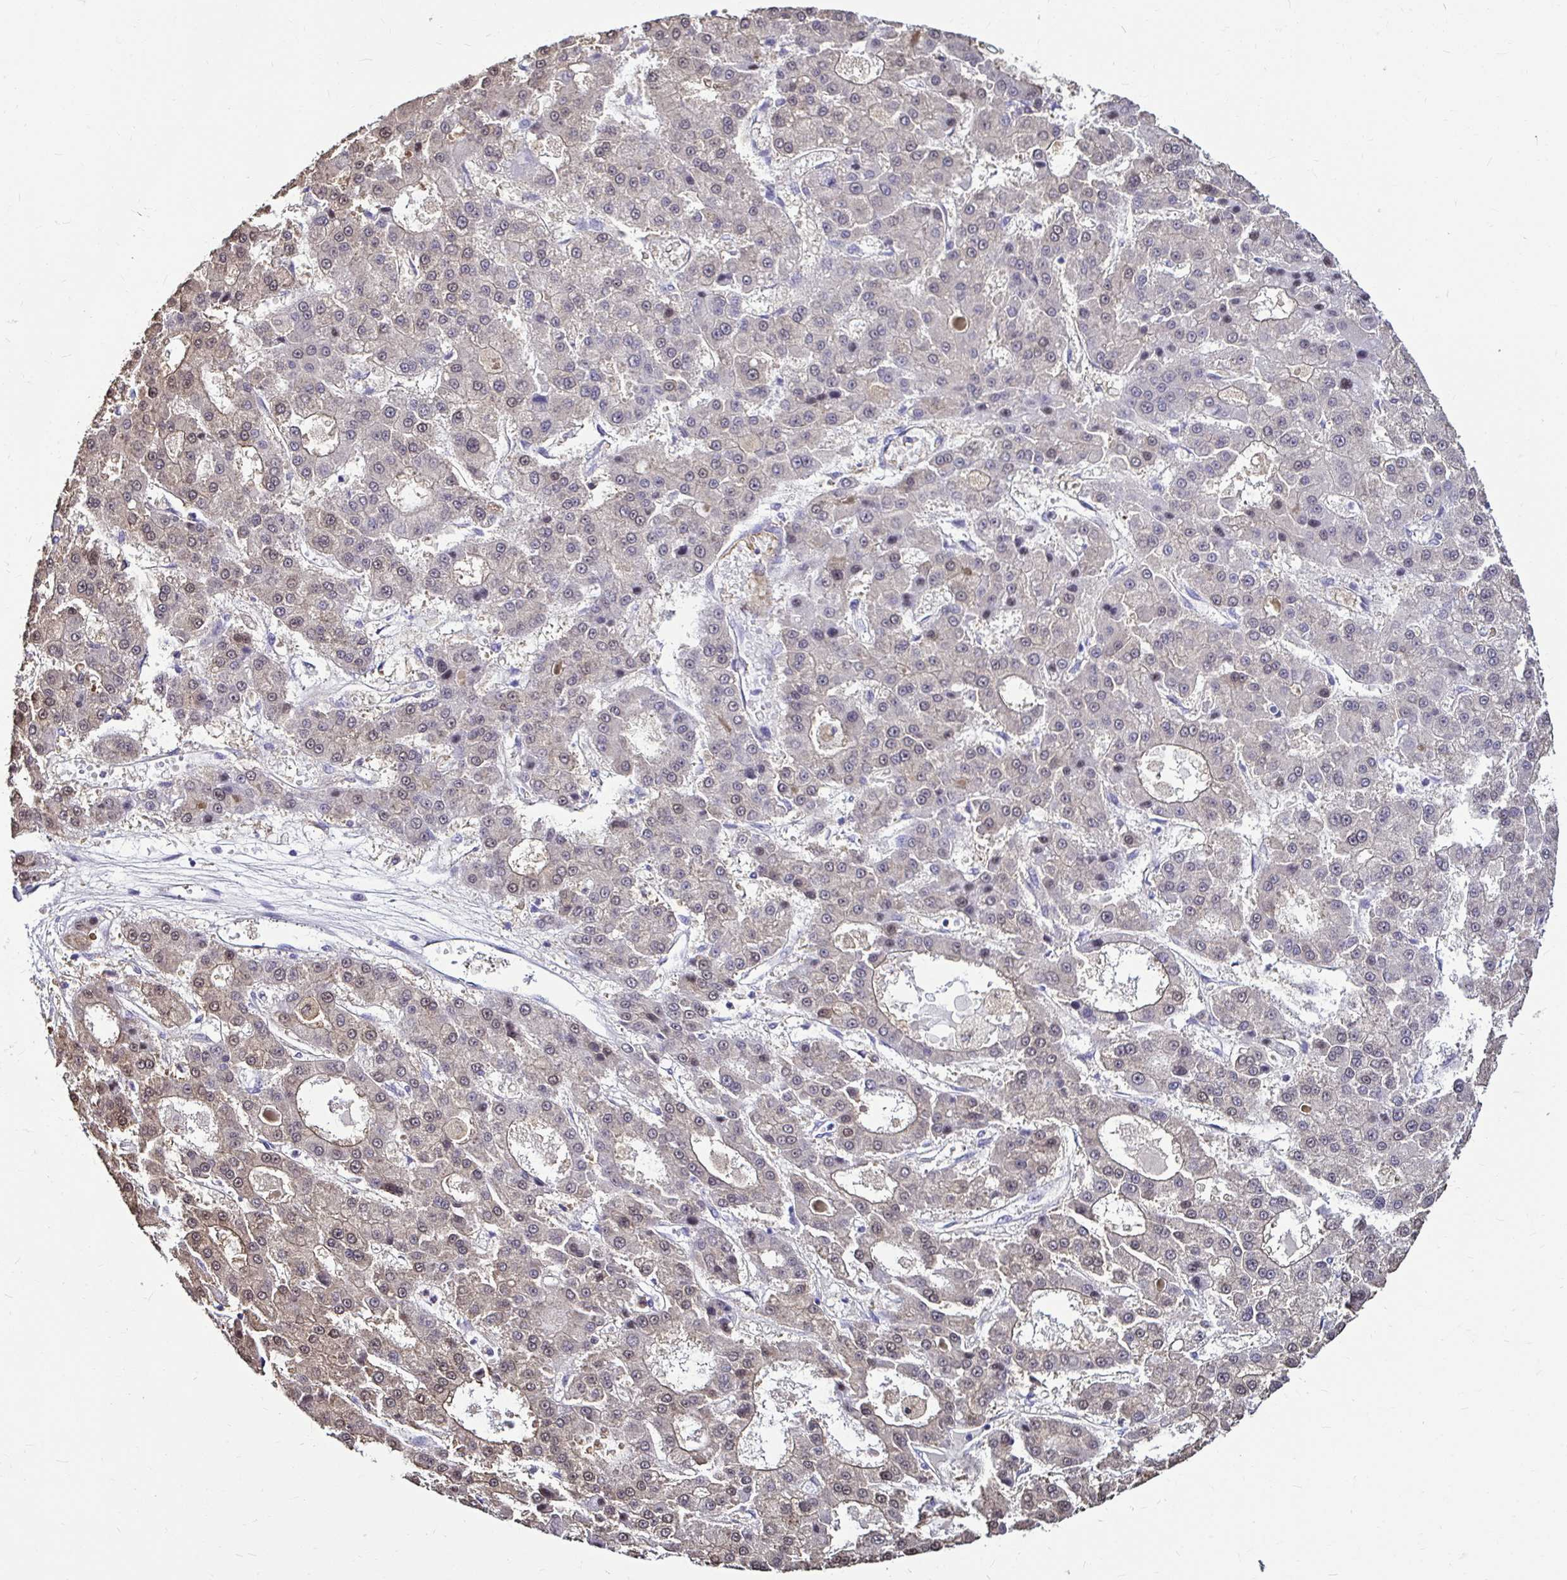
{"staining": {"intensity": "negative", "quantity": "none", "location": "none"}, "tissue": "liver cancer", "cell_type": "Tumor cells", "image_type": "cancer", "snomed": [{"axis": "morphology", "description": "Carcinoma, Hepatocellular, NOS"}, {"axis": "topography", "description": "Liver"}], "caption": "IHC histopathology image of neoplastic tissue: human hepatocellular carcinoma (liver) stained with DAB (3,3'-diaminobenzidine) reveals no significant protein positivity in tumor cells.", "gene": "IDH1", "patient": {"sex": "male", "age": 70}}